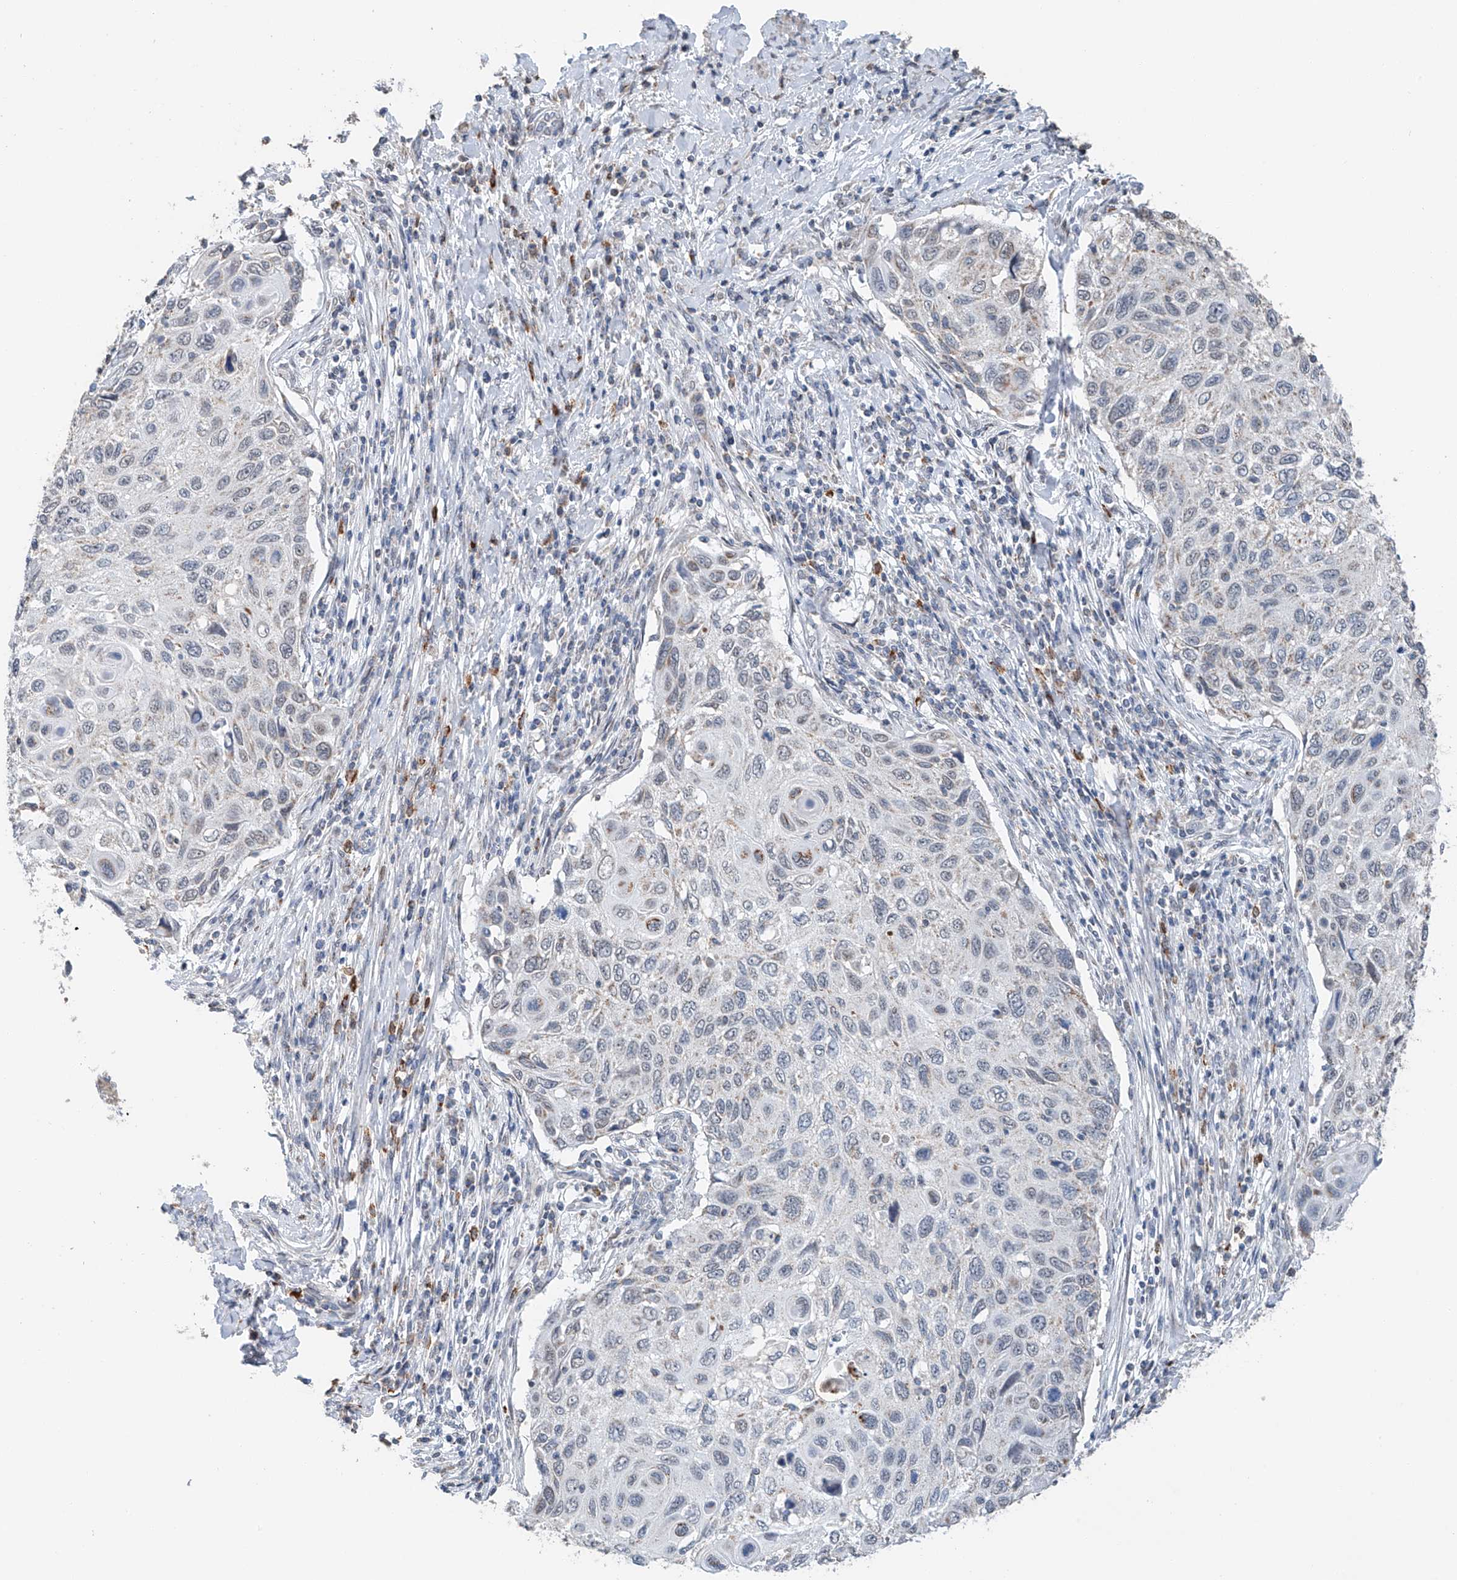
{"staining": {"intensity": "weak", "quantity": "<25%", "location": "cytoplasmic/membranous,nuclear"}, "tissue": "cervical cancer", "cell_type": "Tumor cells", "image_type": "cancer", "snomed": [{"axis": "morphology", "description": "Squamous cell carcinoma, NOS"}, {"axis": "topography", "description": "Cervix"}], "caption": "Protein analysis of squamous cell carcinoma (cervical) displays no significant staining in tumor cells.", "gene": "KLF15", "patient": {"sex": "female", "age": 70}}